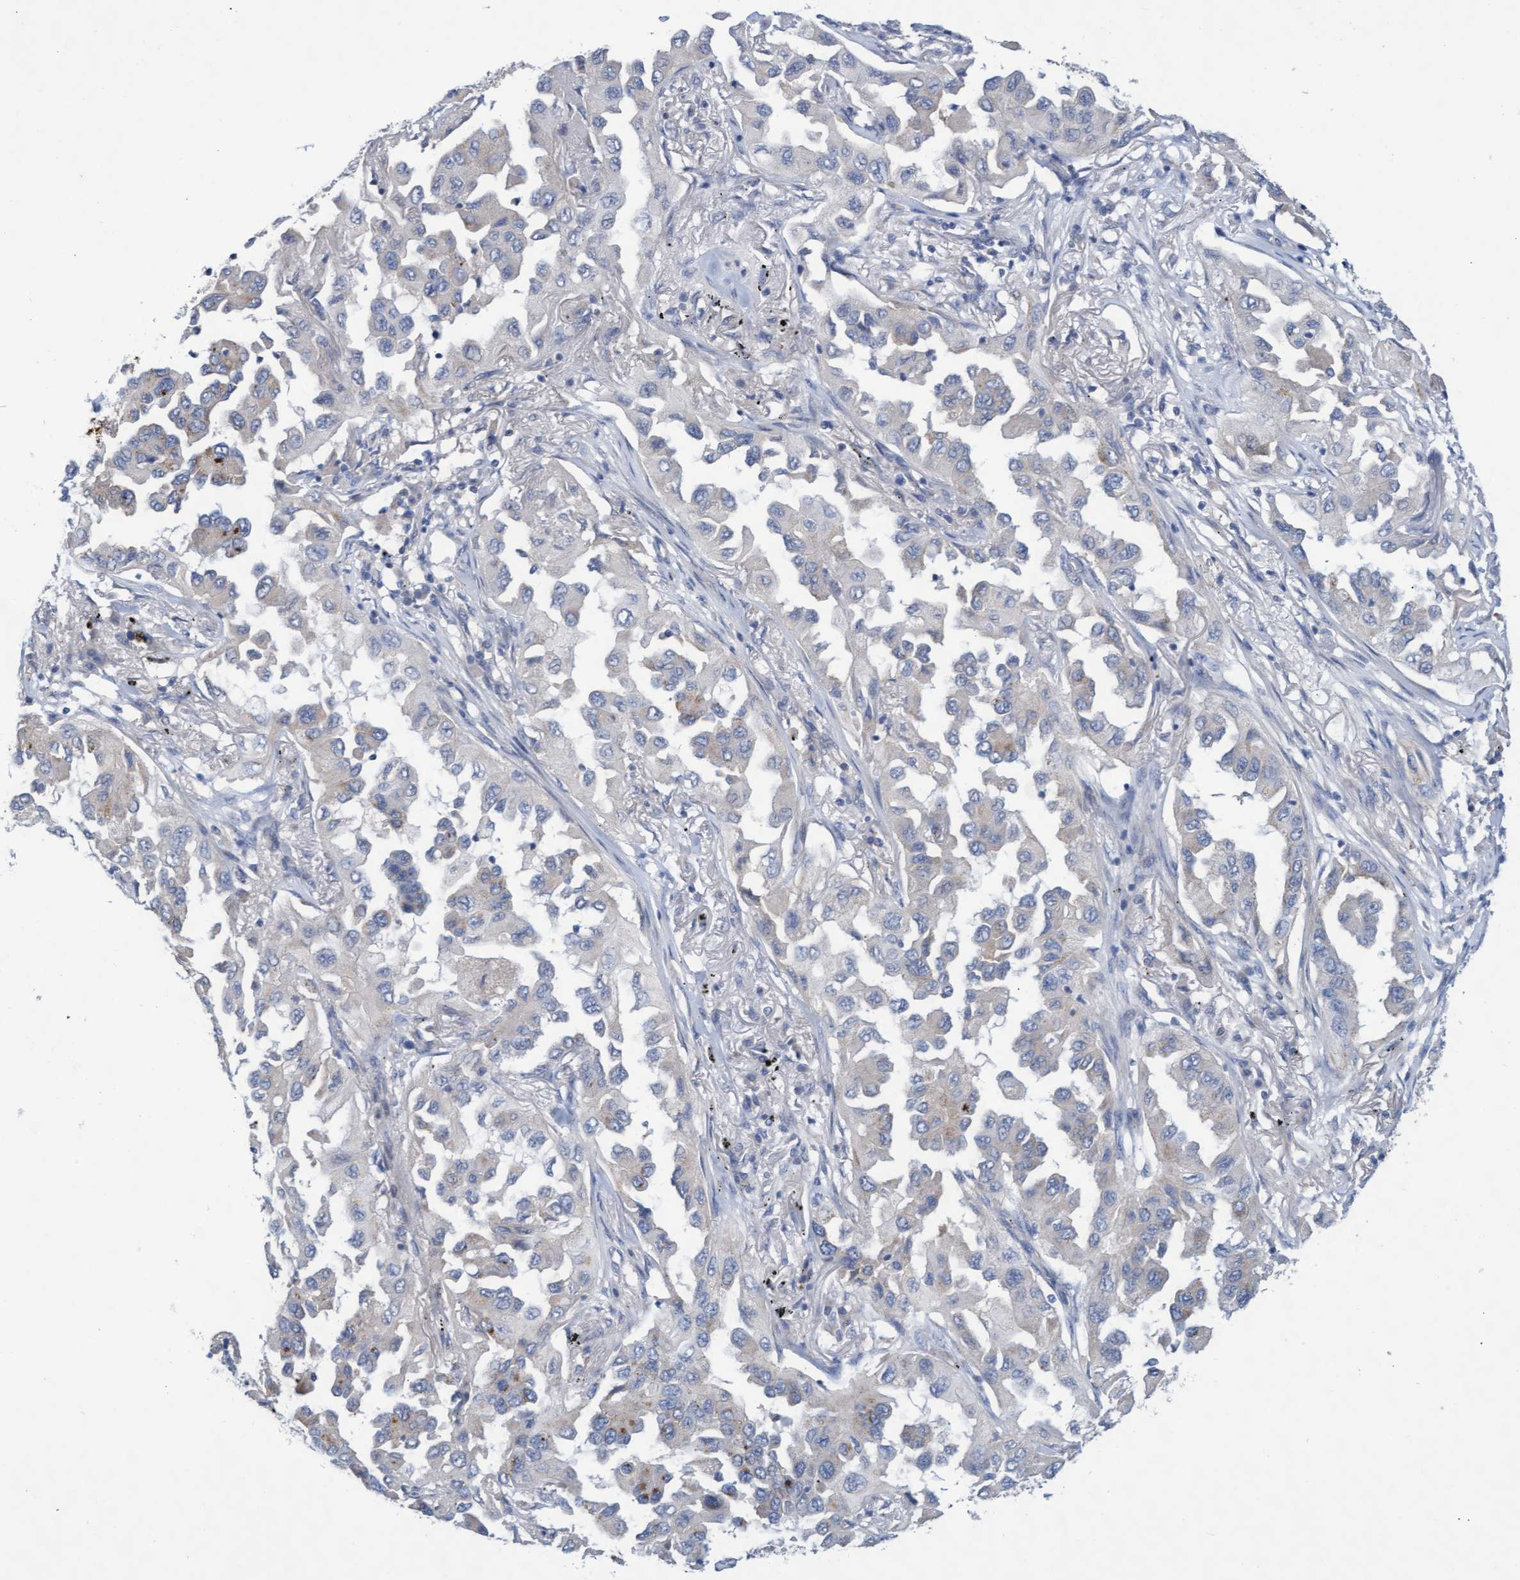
{"staining": {"intensity": "negative", "quantity": "none", "location": "none"}, "tissue": "lung cancer", "cell_type": "Tumor cells", "image_type": "cancer", "snomed": [{"axis": "morphology", "description": "Adenocarcinoma, NOS"}, {"axis": "topography", "description": "Lung"}], "caption": "The immunohistochemistry histopathology image has no significant positivity in tumor cells of lung cancer tissue.", "gene": "ABCF2", "patient": {"sex": "female", "age": 65}}